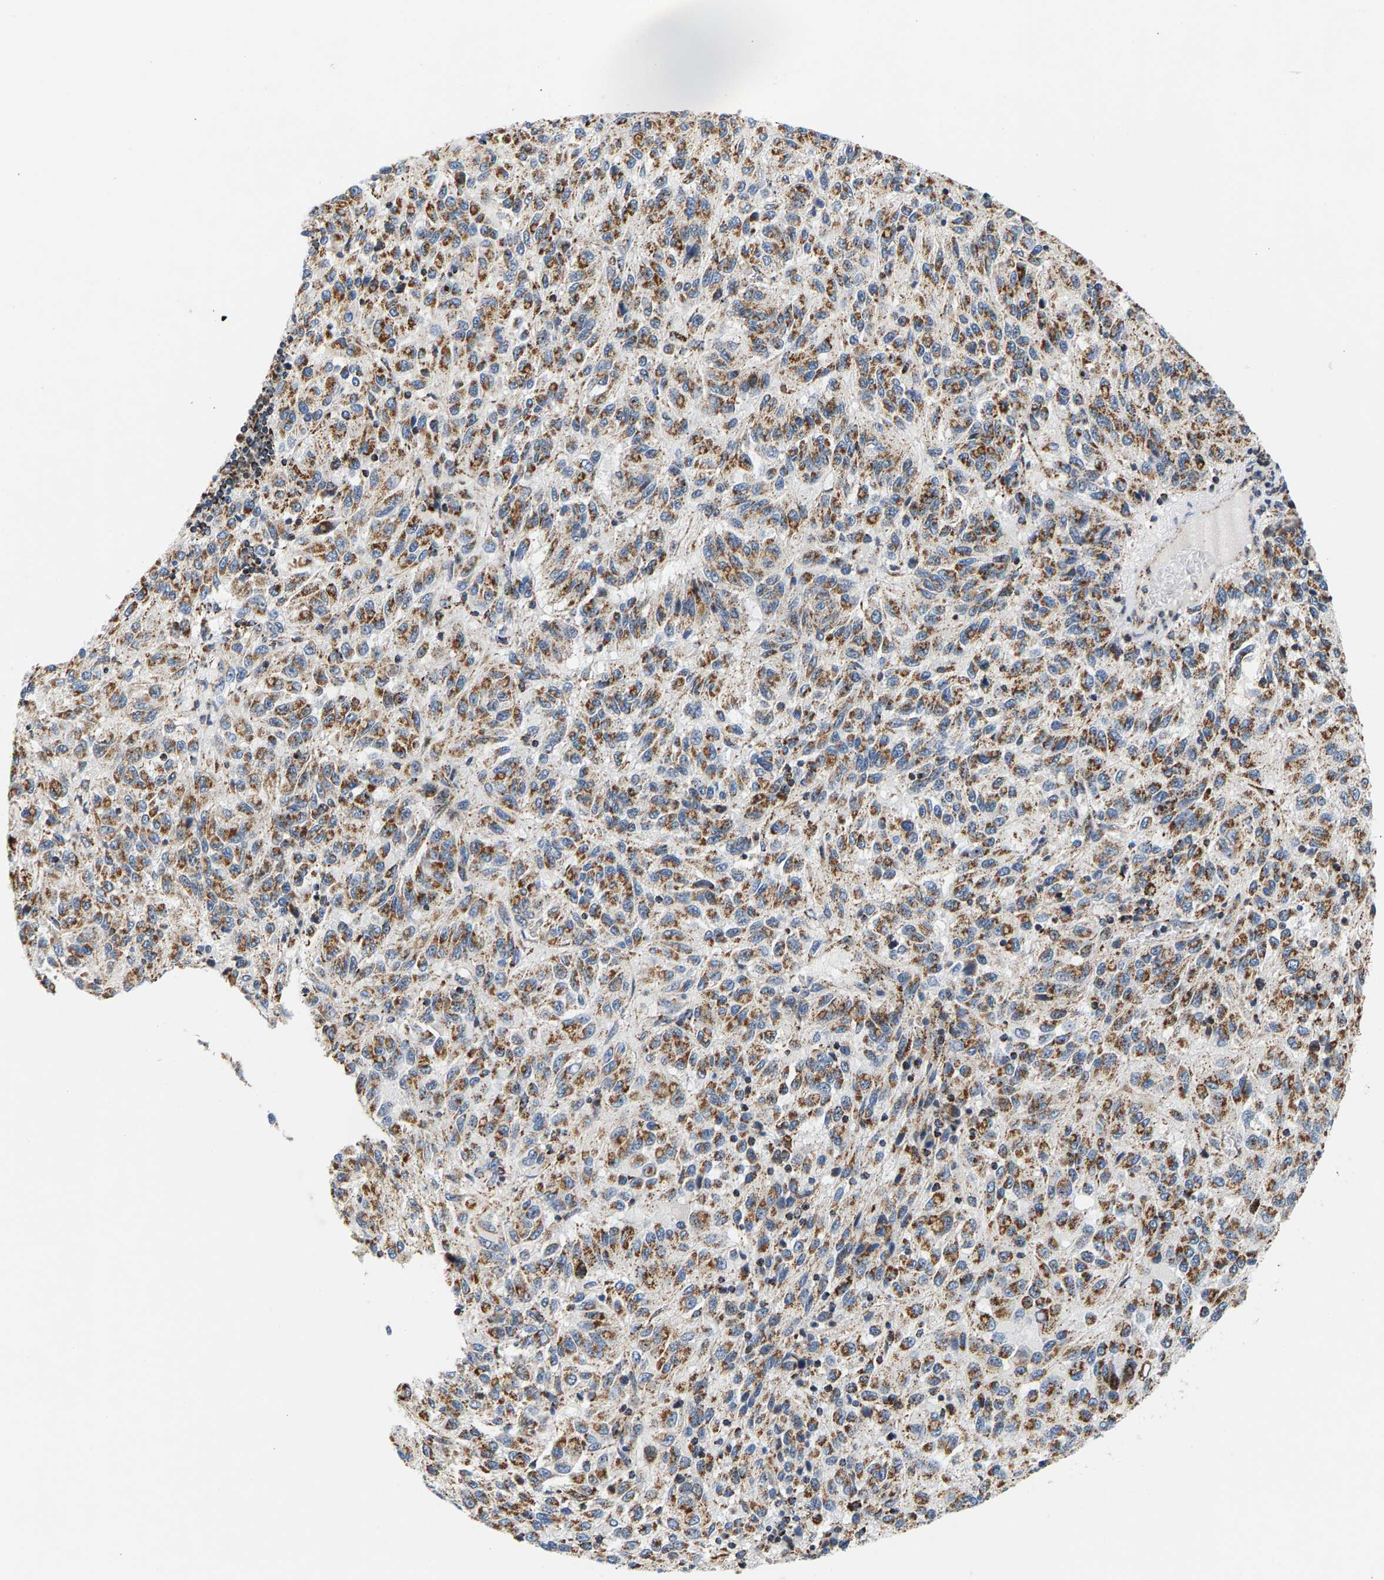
{"staining": {"intensity": "moderate", "quantity": ">75%", "location": "cytoplasmic/membranous"}, "tissue": "melanoma", "cell_type": "Tumor cells", "image_type": "cancer", "snomed": [{"axis": "morphology", "description": "Malignant melanoma, Metastatic site"}, {"axis": "topography", "description": "Lung"}], "caption": "A high-resolution image shows IHC staining of malignant melanoma (metastatic site), which displays moderate cytoplasmic/membranous positivity in about >75% of tumor cells.", "gene": "PDE1A", "patient": {"sex": "male", "age": 64}}